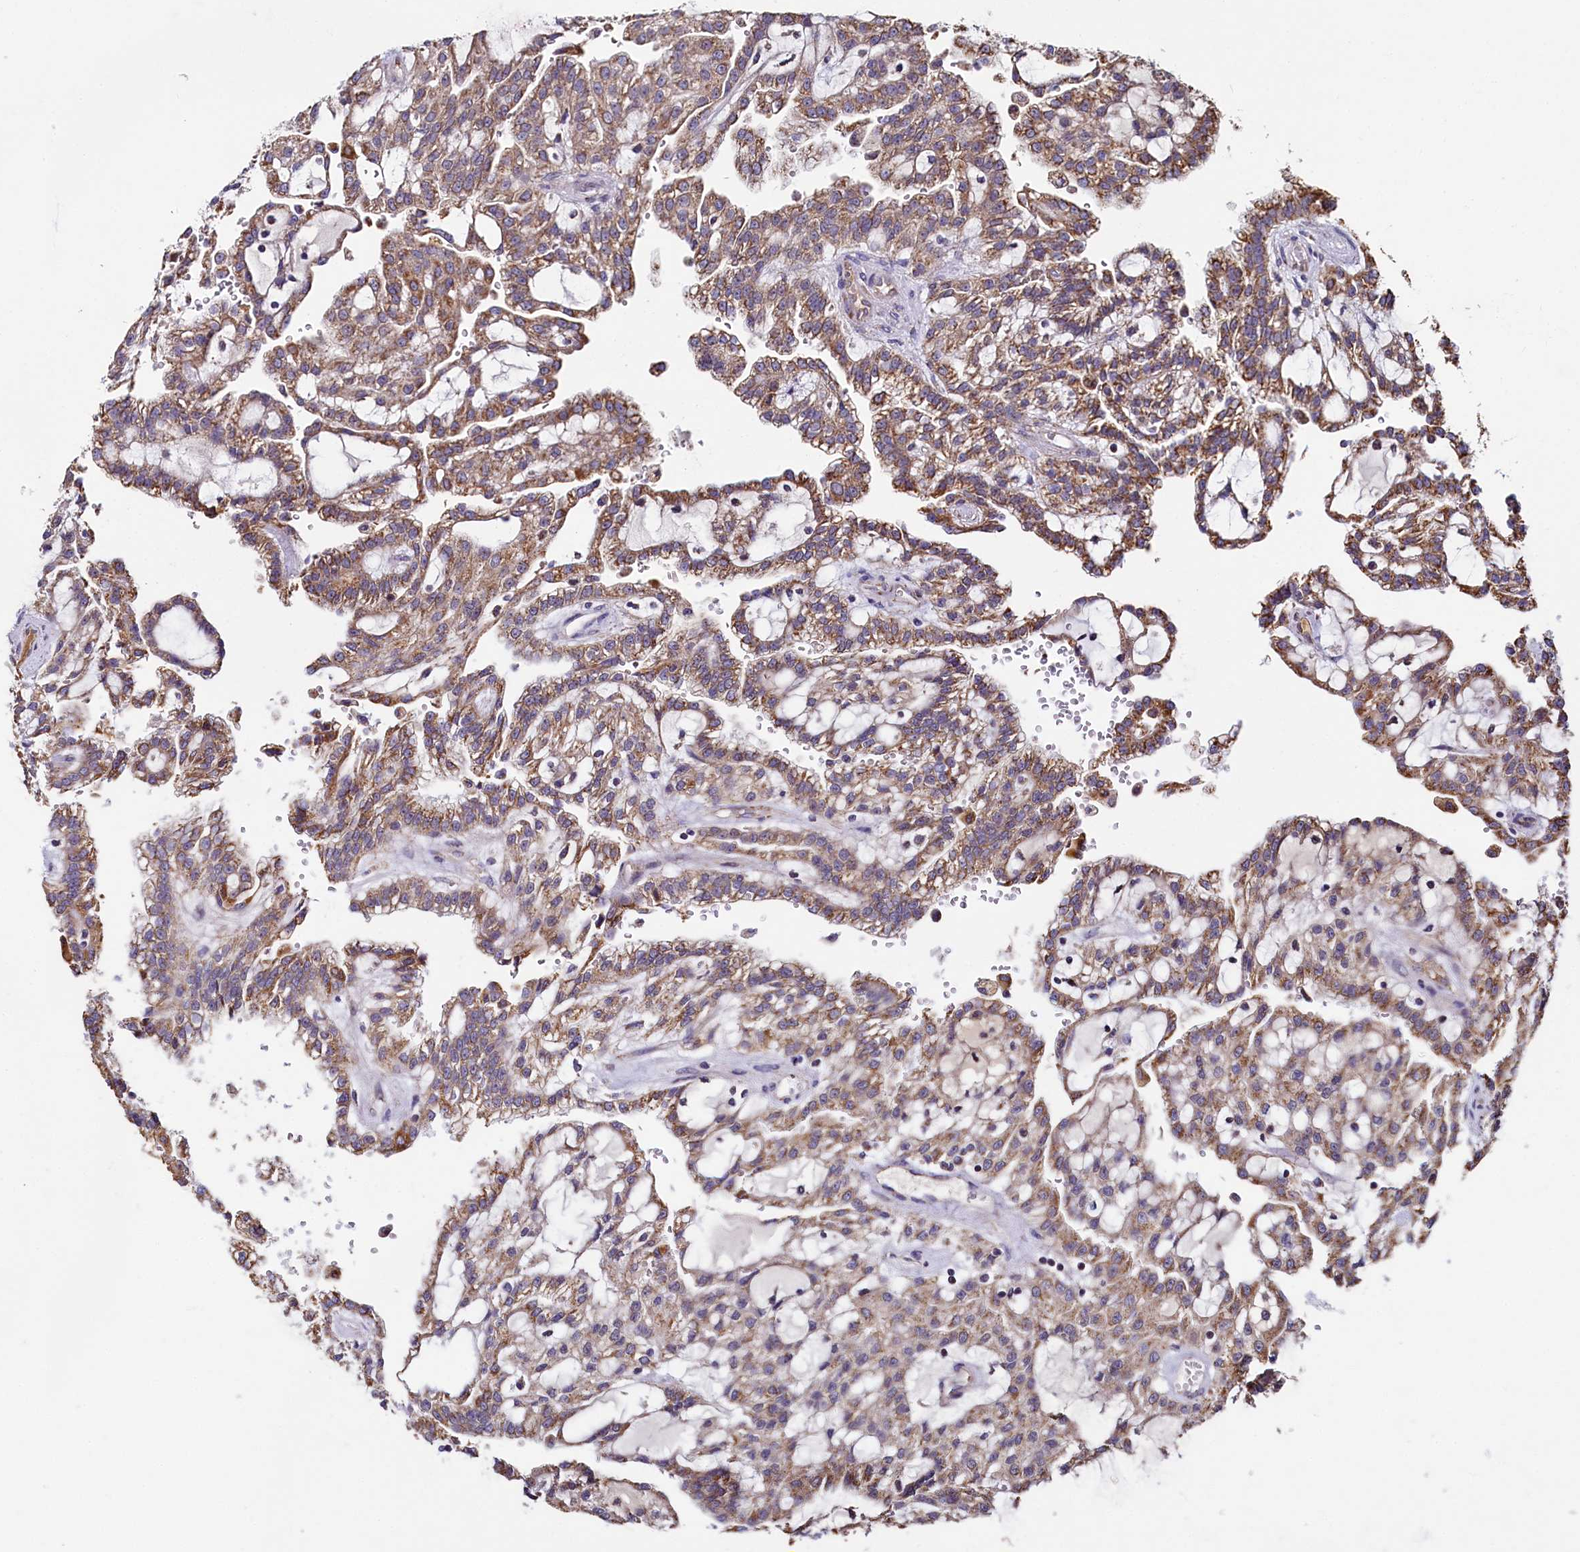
{"staining": {"intensity": "moderate", "quantity": ">75%", "location": "cytoplasmic/membranous"}, "tissue": "renal cancer", "cell_type": "Tumor cells", "image_type": "cancer", "snomed": [{"axis": "morphology", "description": "Adenocarcinoma, NOS"}, {"axis": "topography", "description": "Kidney"}], "caption": "Immunohistochemistry micrograph of human renal cancer stained for a protein (brown), which exhibits medium levels of moderate cytoplasmic/membranous staining in about >75% of tumor cells.", "gene": "SPRYD3", "patient": {"sex": "male", "age": 63}}